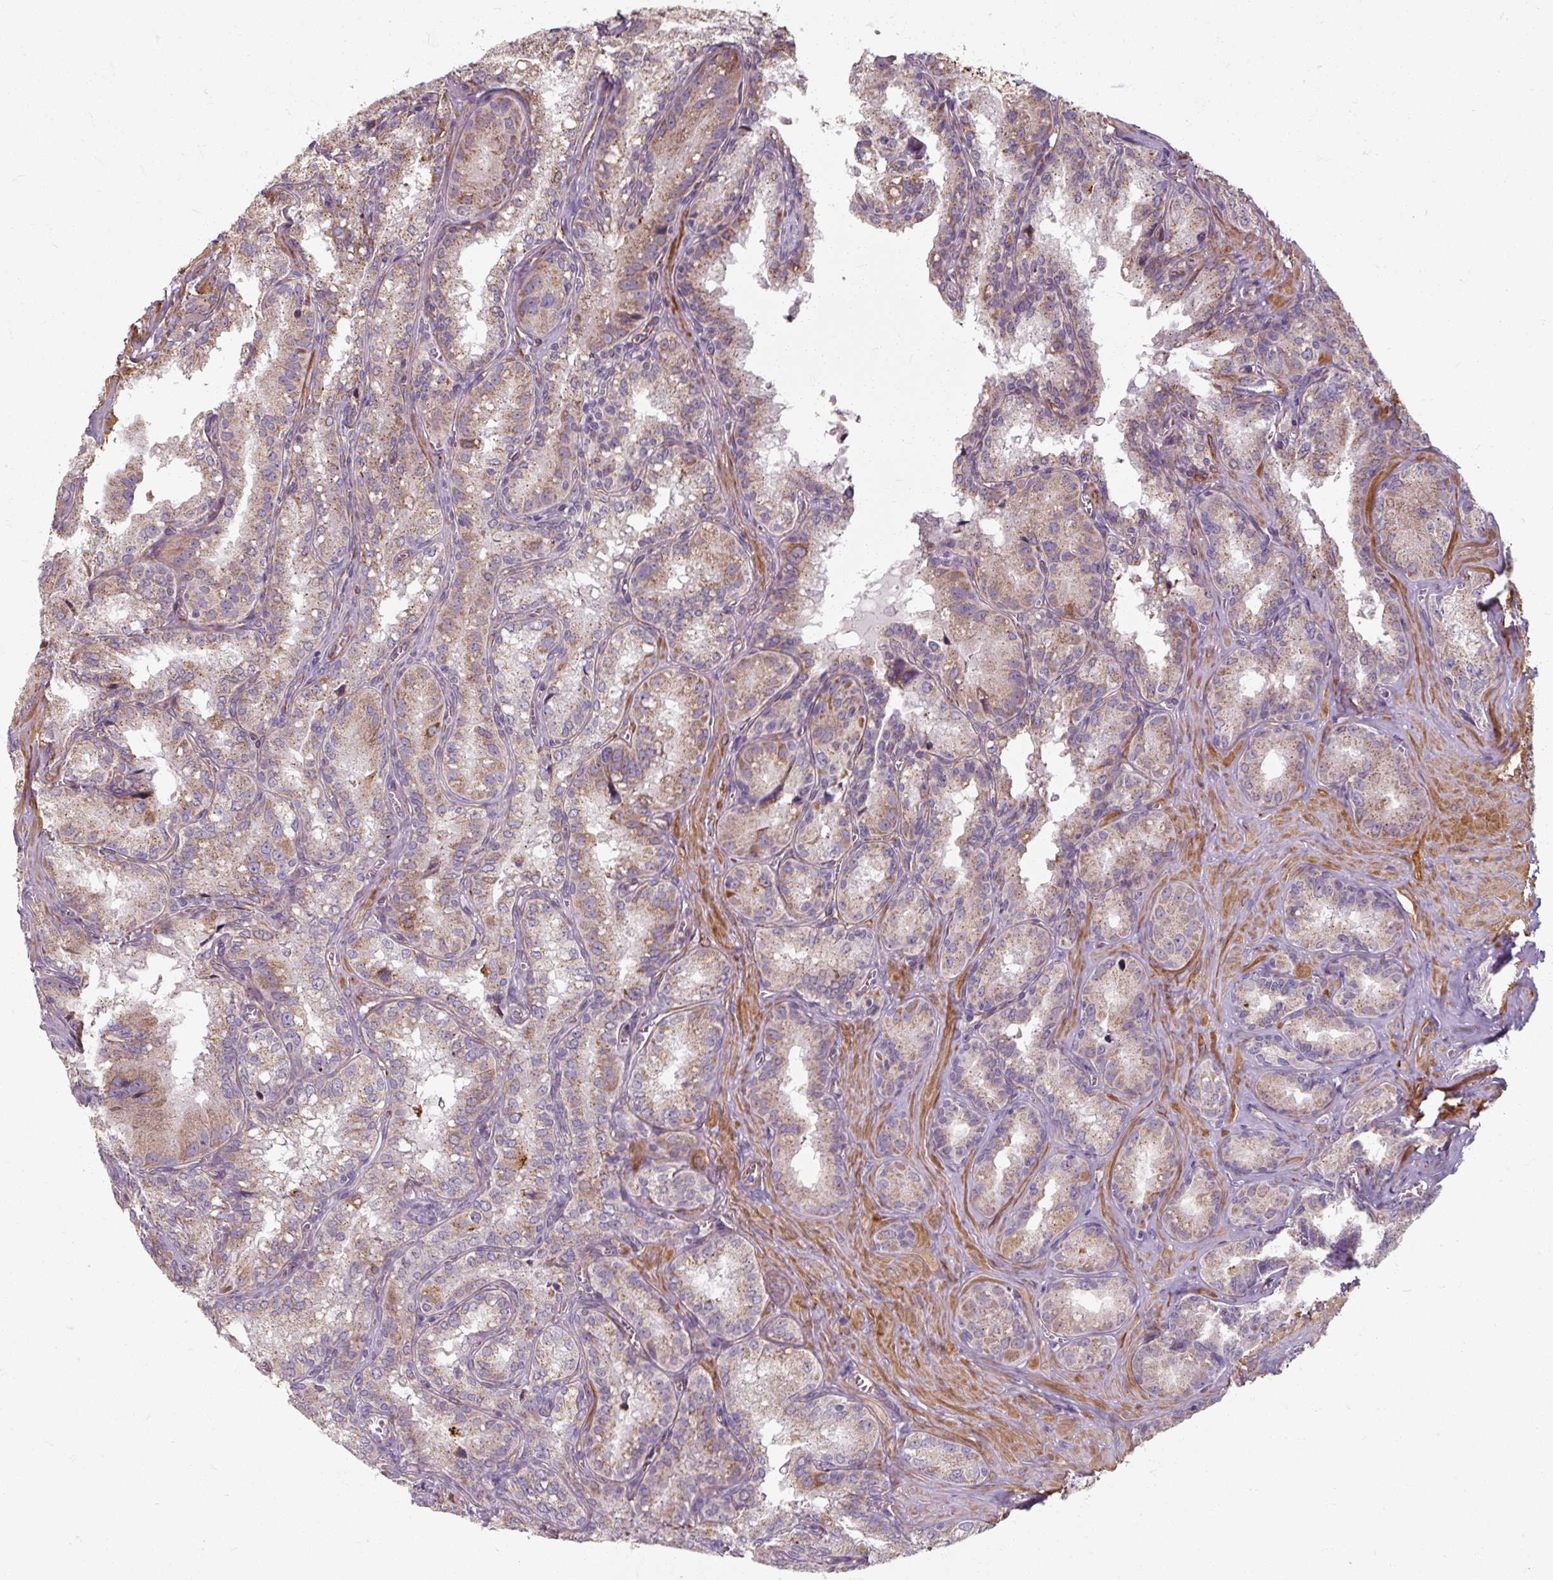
{"staining": {"intensity": "moderate", "quantity": "<25%", "location": "cytoplasmic/membranous"}, "tissue": "seminal vesicle", "cell_type": "Glandular cells", "image_type": "normal", "snomed": [{"axis": "morphology", "description": "Normal tissue, NOS"}, {"axis": "topography", "description": "Seminal veicle"}], "caption": "An IHC photomicrograph of unremarkable tissue is shown. Protein staining in brown shows moderate cytoplasmic/membranous positivity in seminal vesicle within glandular cells.", "gene": "MRPS5", "patient": {"sex": "male", "age": 47}}